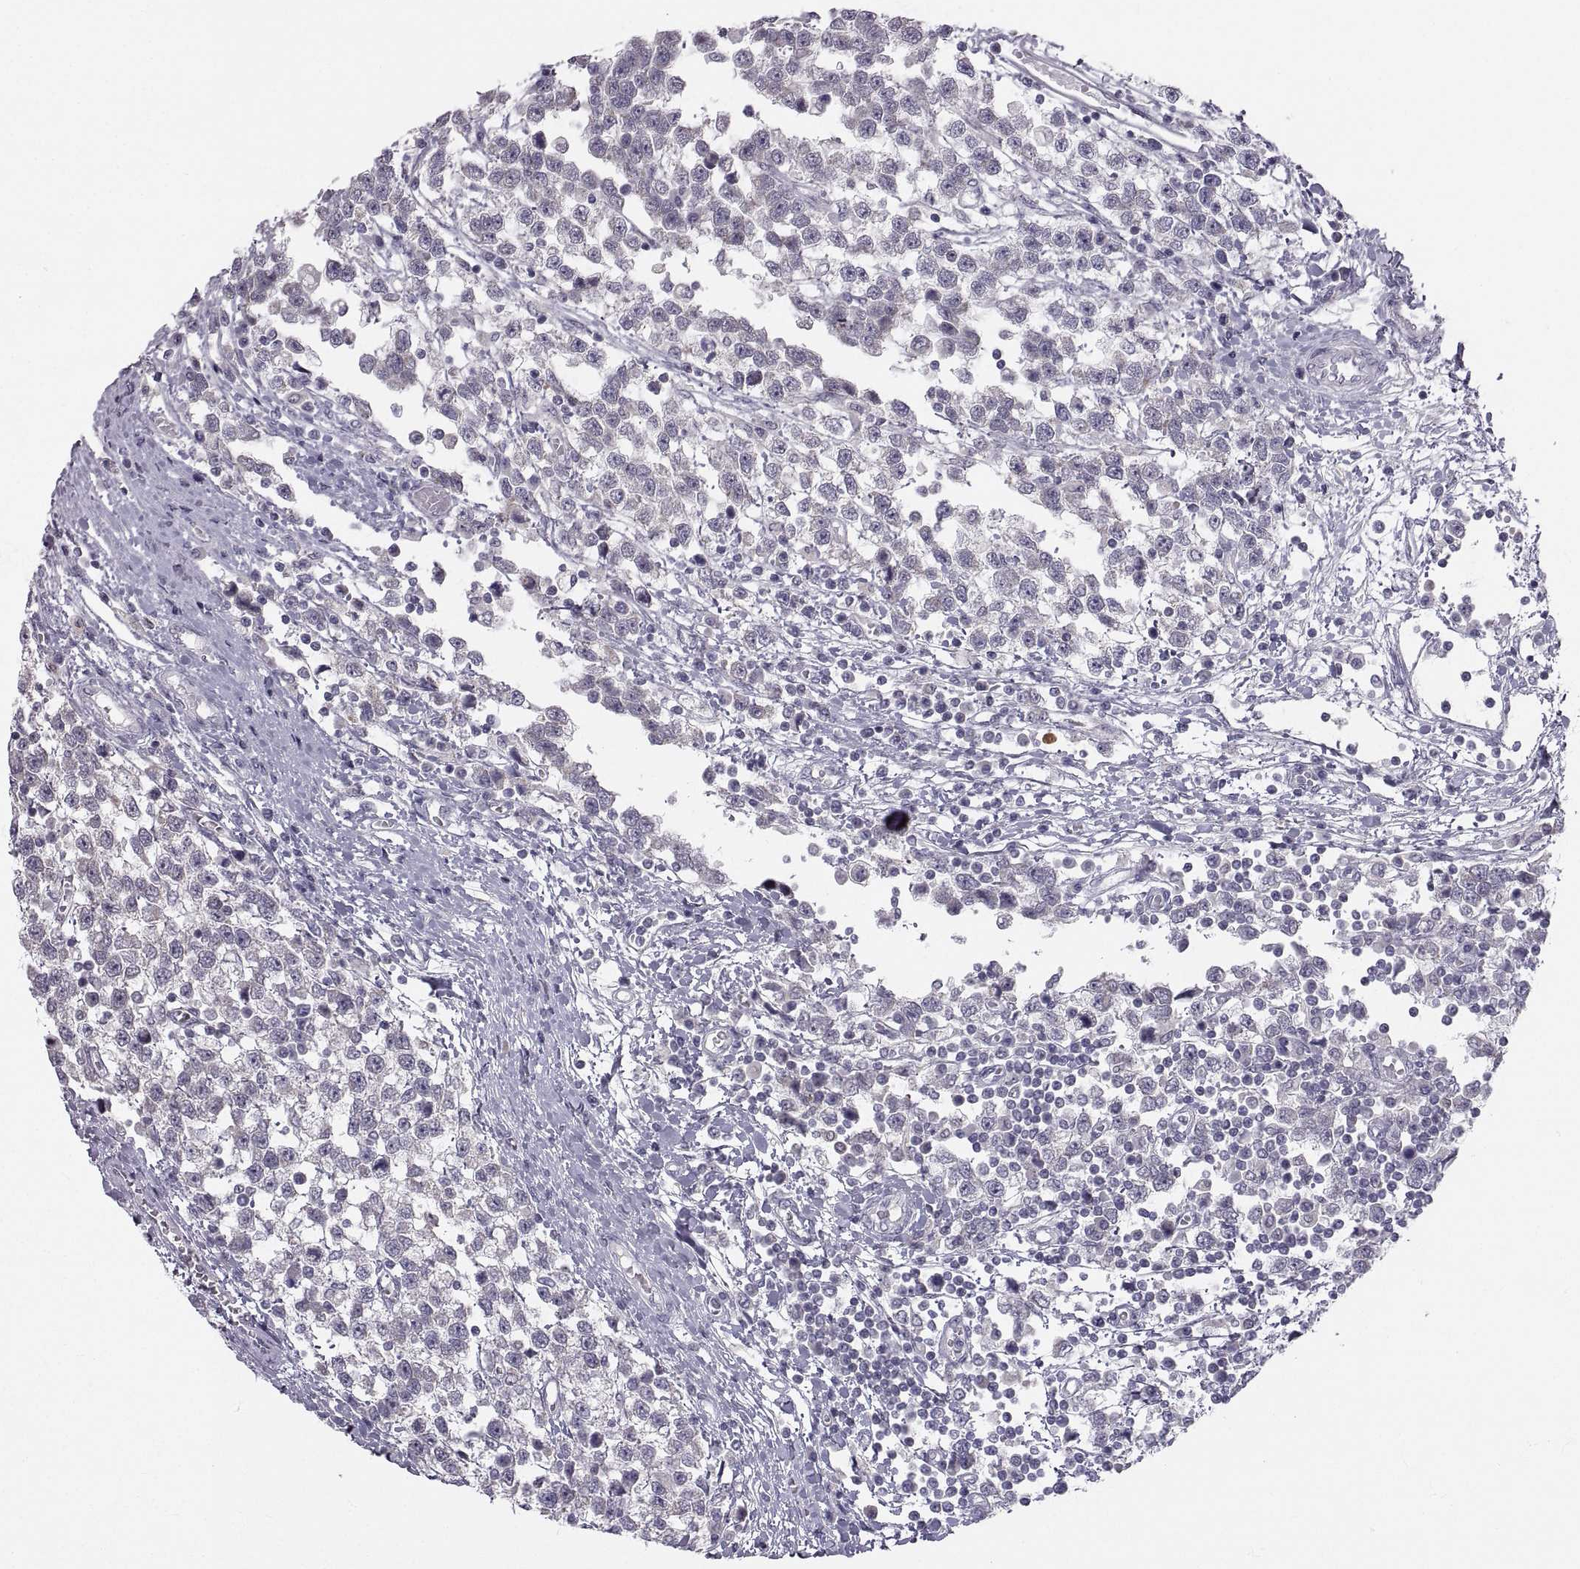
{"staining": {"intensity": "negative", "quantity": "none", "location": "none"}, "tissue": "testis cancer", "cell_type": "Tumor cells", "image_type": "cancer", "snomed": [{"axis": "morphology", "description": "Seminoma, NOS"}, {"axis": "topography", "description": "Testis"}], "caption": "Seminoma (testis) was stained to show a protein in brown. There is no significant staining in tumor cells.", "gene": "ZNF185", "patient": {"sex": "male", "age": 34}}